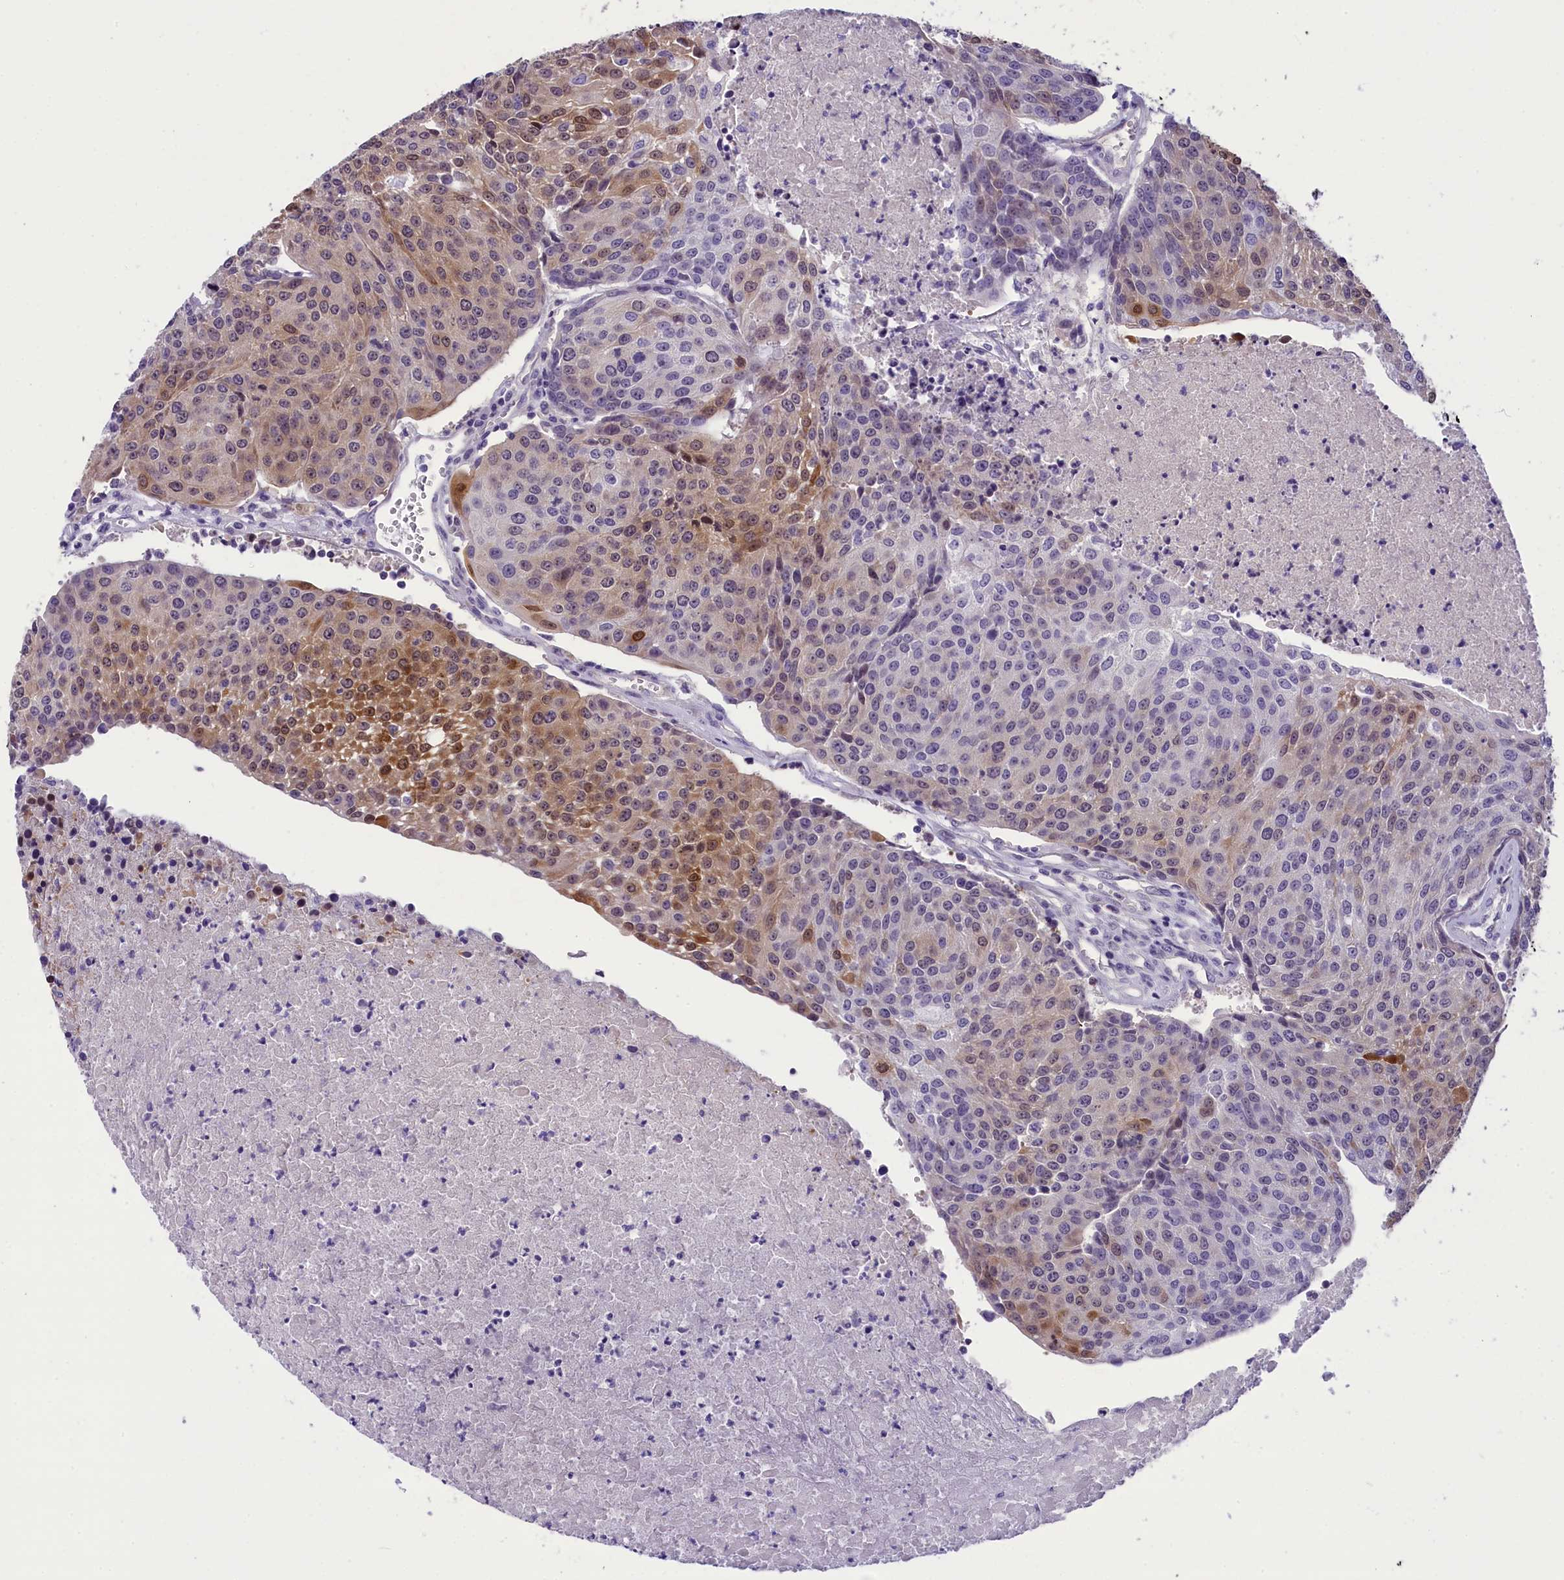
{"staining": {"intensity": "moderate", "quantity": "<25%", "location": "cytoplasmic/membranous,nuclear"}, "tissue": "urothelial cancer", "cell_type": "Tumor cells", "image_type": "cancer", "snomed": [{"axis": "morphology", "description": "Urothelial carcinoma, High grade"}, {"axis": "topography", "description": "Urinary bladder"}], "caption": "Human urothelial cancer stained with a brown dye displays moderate cytoplasmic/membranous and nuclear positive expression in approximately <25% of tumor cells.", "gene": "PRR15", "patient": {"sex": "female", "age": 85}}